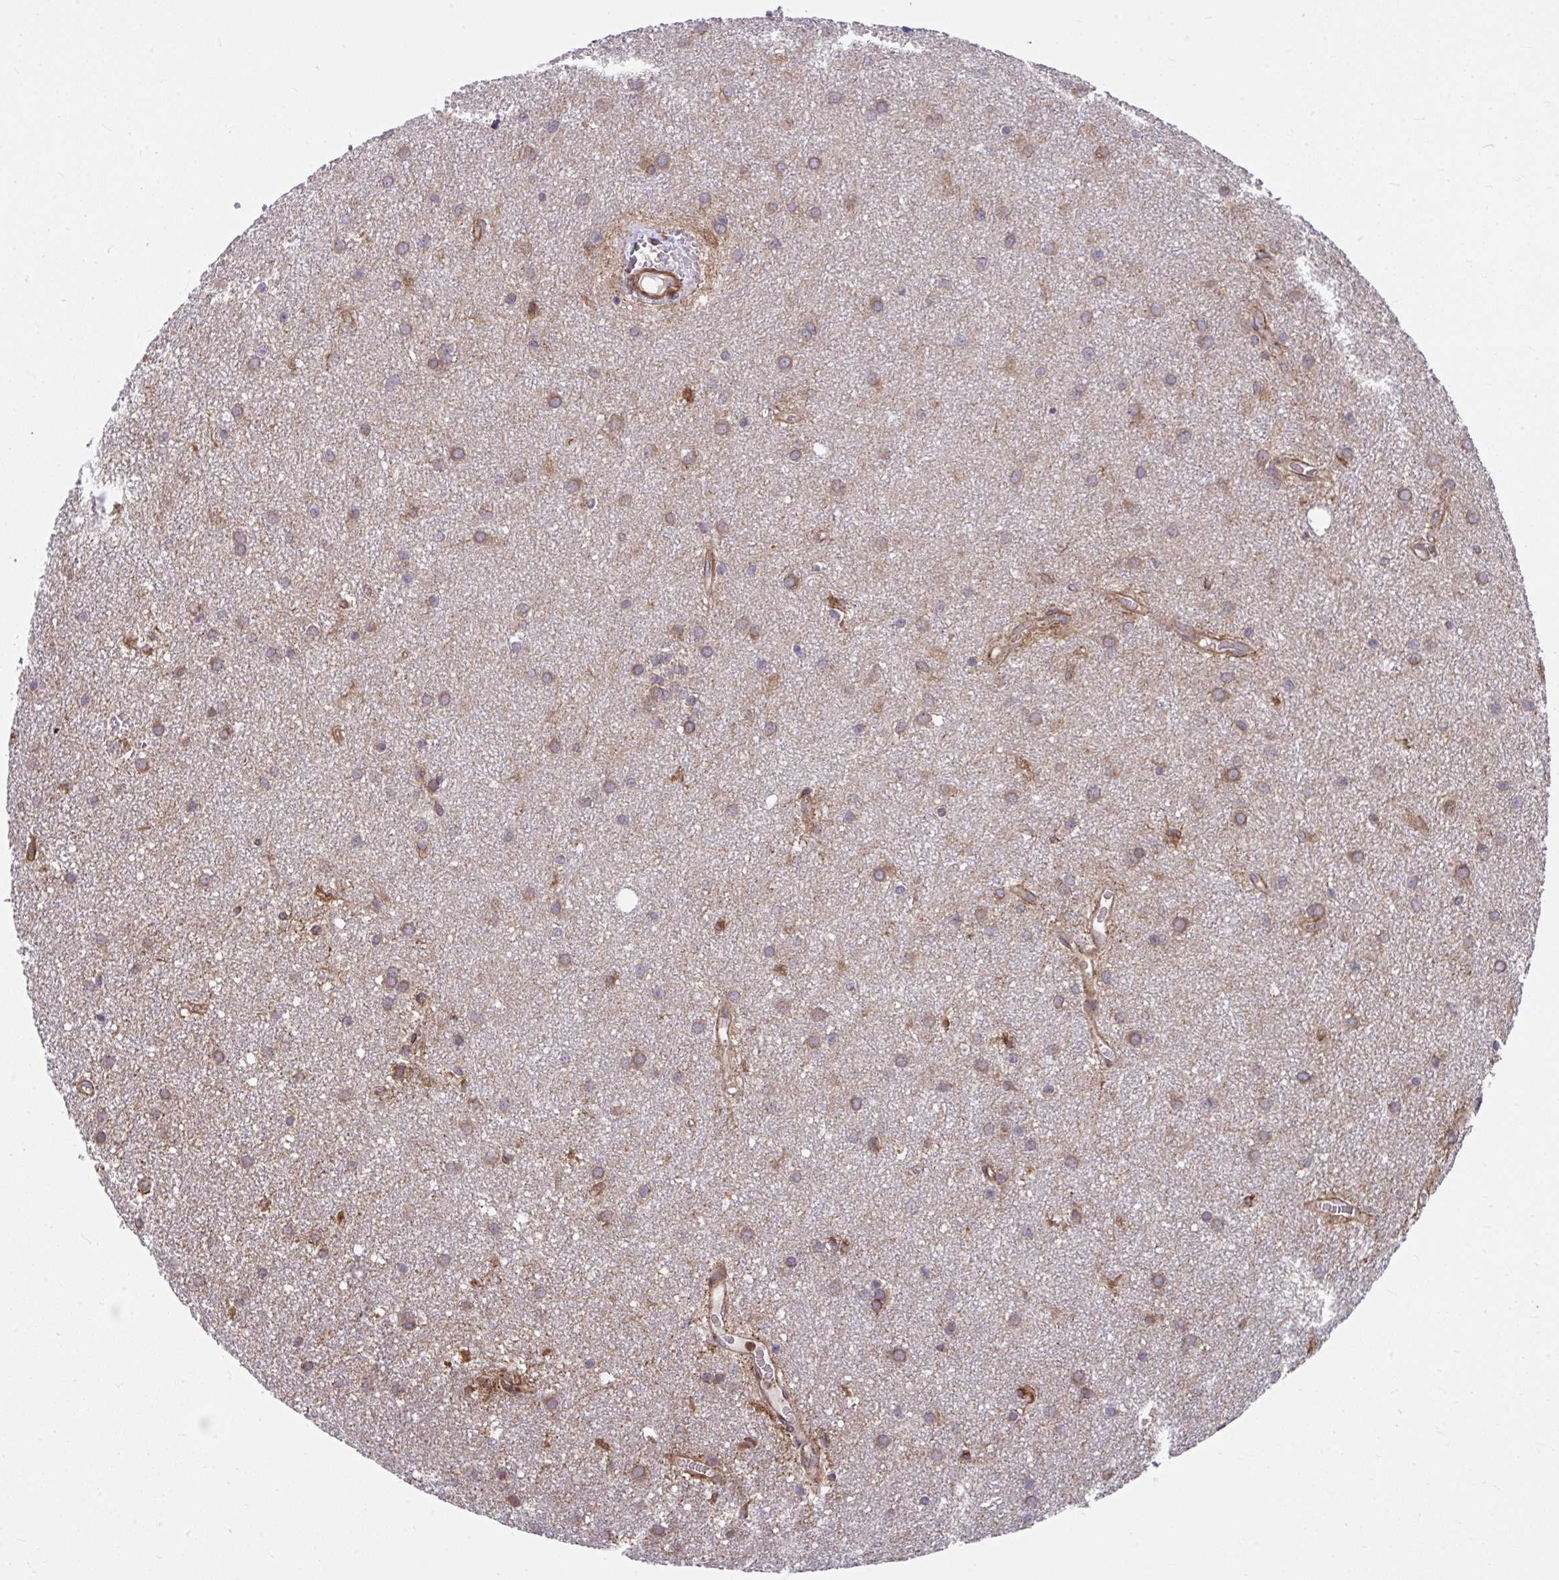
{"staining": {"intensity": "moderate", "quantity": "25%-75%", "location": "cytoplasmic/membranous"}, "tissue": "glioma", "cell_type": "Tumor cells", "image_type": "cancer", "snomed": [{"axis": "morphology", "description": "Glioma, malignant, Low grade"}, {"axis": "topography", "description": "Cerebellum"}], "caption": "Tumor cells show medium levels of moderate cytoplasmic/membranous staining in about 25%-75% of cells in malignant glioma (low-grade).", "gene": "STIM2", "patient": {"sex": "female", "age": 5}}